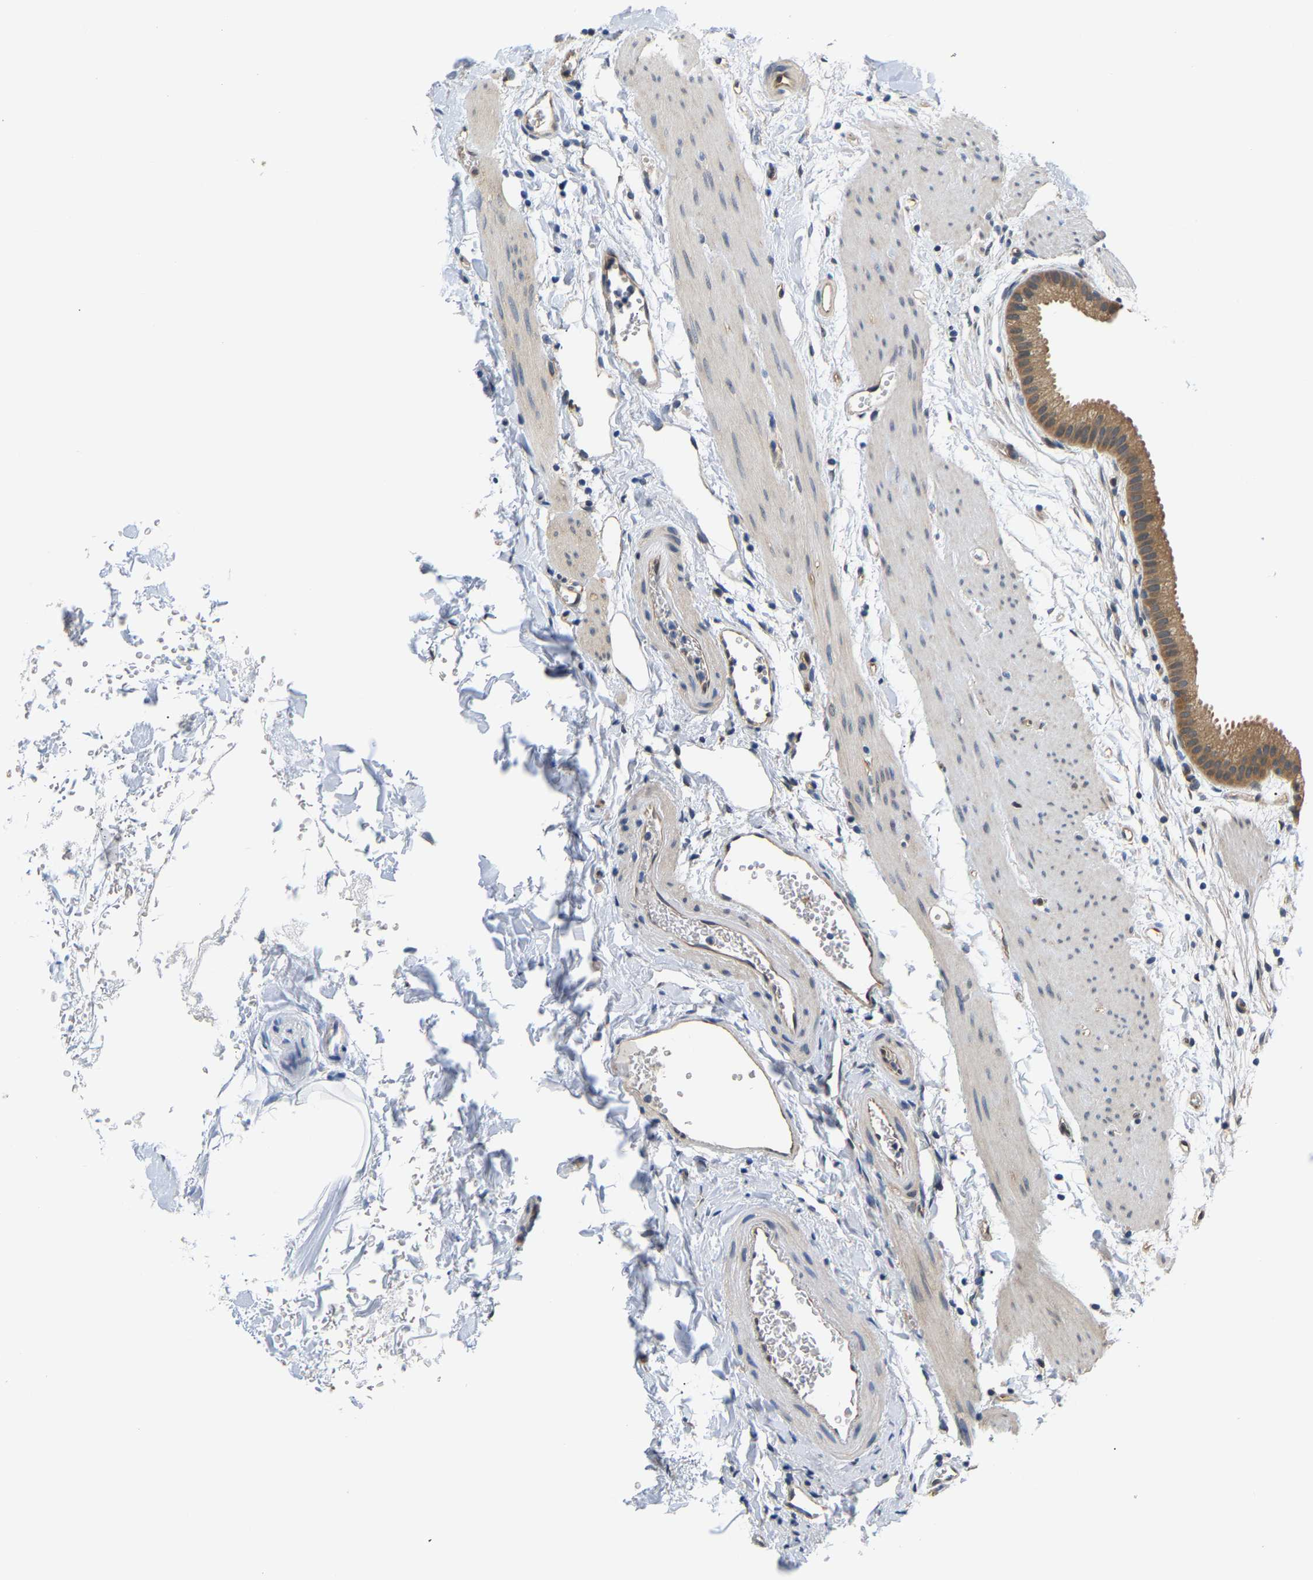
{"staining": {"intensity": "moderate", "quantity": ">75%", "location": "cytoplasmic/membranous"}, "tissue": "gallbladder", "cell_type": "Glandular cells", "image_type": "normal", "snomed": [{"axis": "morphology", "description": "Normal tissue, NOS"}, {"axis": "topography", "description": "Gallbladder"}], "caption": "IHC of normal gallbladder exhibits medium levels of moderate cytoplasmic/membranous positivity in about >75% of glandular cells.", "gene": "ARHGEF12", "patient": {"sex": "female", "age": 64}}